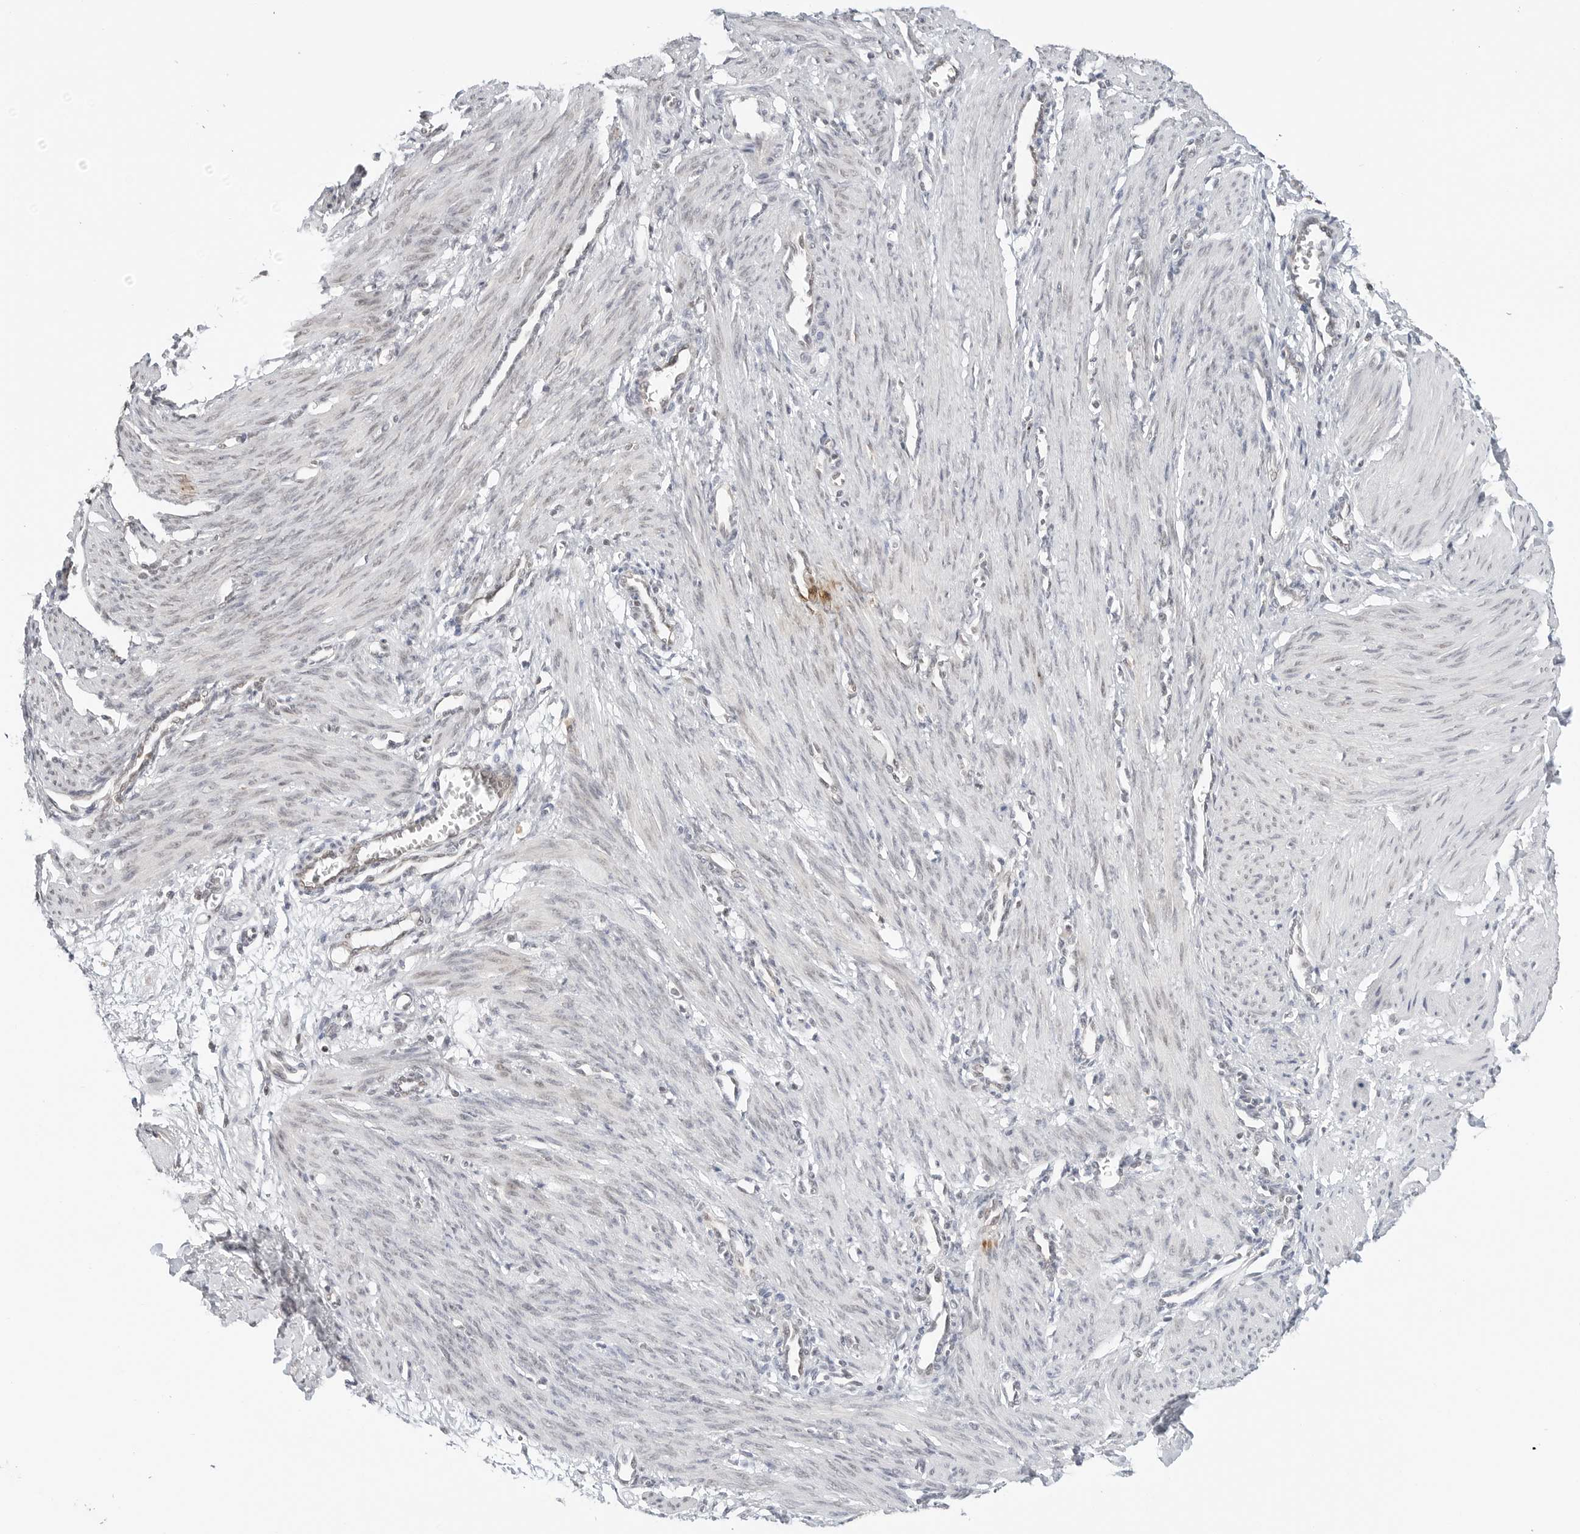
{"staining": {"intensity": "negative", "quantity": "none", "location": "none"}, "tissue": "smooth muscle", "cell_type": "Smooth muscle cells", "image_type": "normal", "snomed": [{"axis": "morphology", "description": "Normal tissue, NOS"}, {"axis": "topography", "description": "Endometrium"}], "caption": "This is an immunohistochemistry photomicrograph of normal human smooth muscle. There is no positivity in smooth muscle cells.", "gene": "METAP1", "patient": {"sex": "female", "age": 33}}